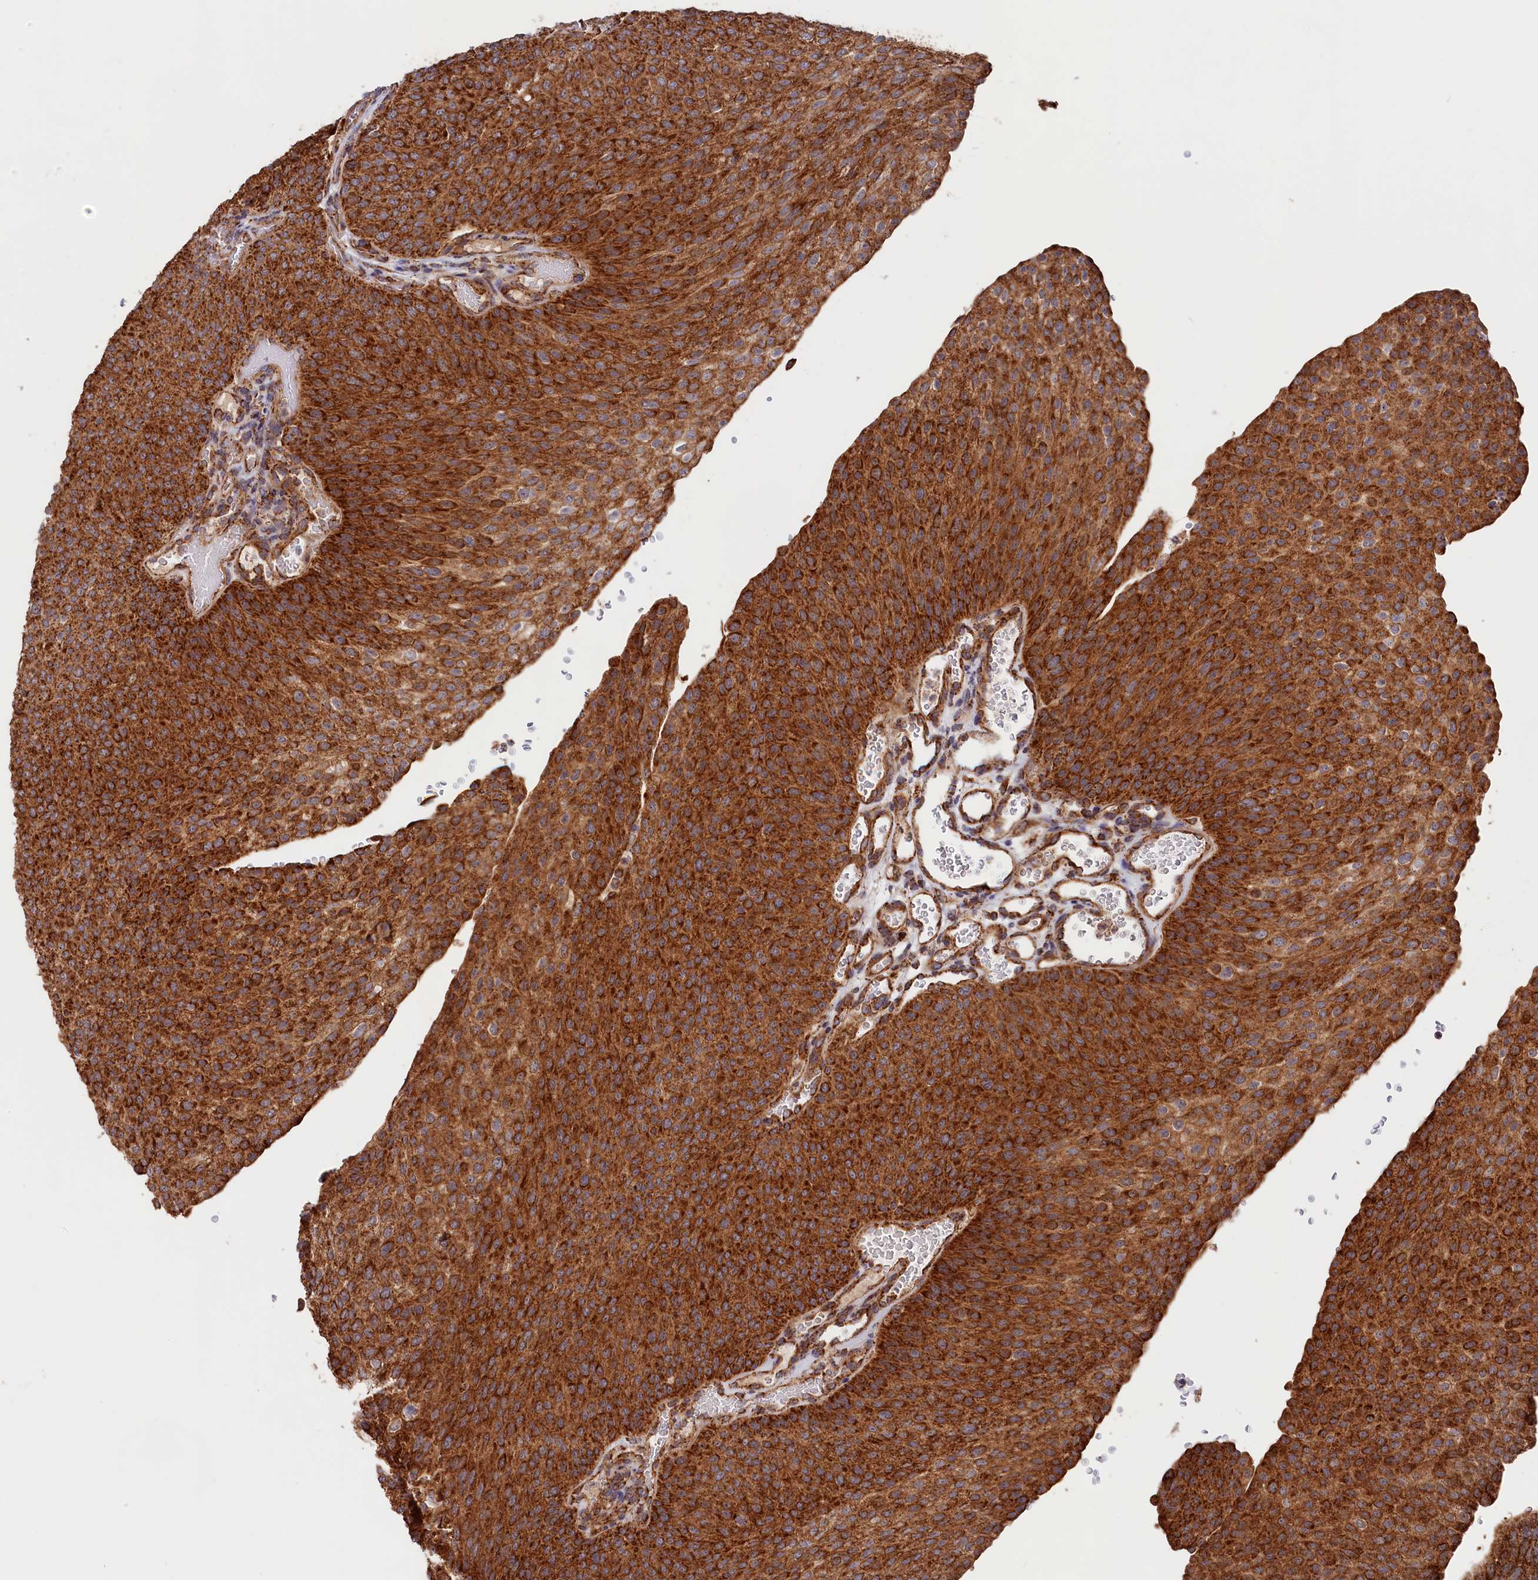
{"staining": {"intensity": "strong", "quantity": ">75%", "location": "cytoplasmic/membranous"}, "tissue": "urothelial cancer", "cell_type": "Tumor cells", "image_type": "cancer", "snomed": [{"axis": "morphology", "description": "Urothelial carcinoma, High grade"}, {"axis": "topography", "description": "Urinary bladder"}], "caption": "Brown immunohistochemical staining in human urothelial cancer exhibits strong cytoplasmic/membranous staining in about >75% of tumor cells.", "gene": "MACROD1", "patient": {"sex": "female", "age": 79}}